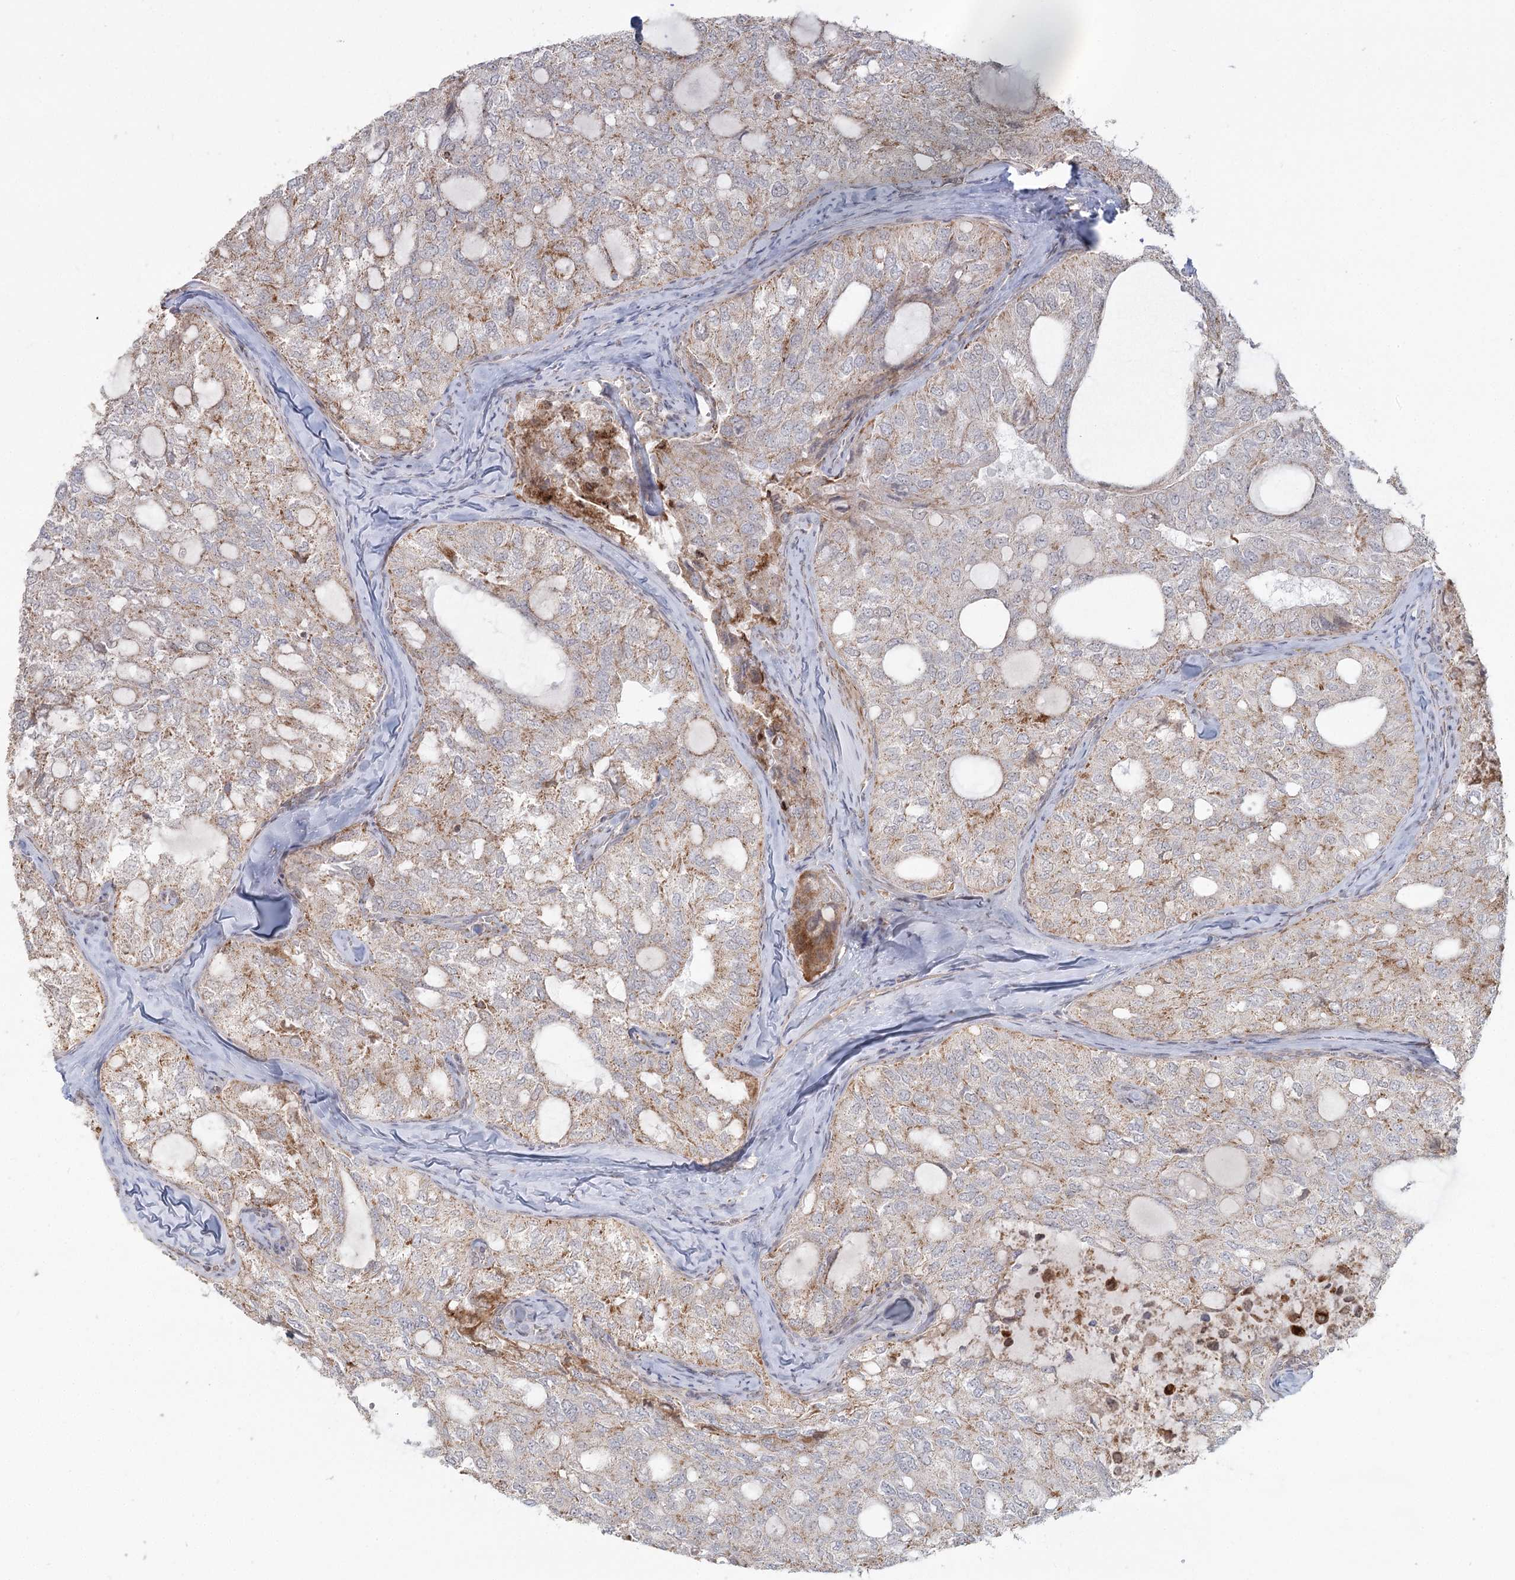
{"staining": {"intensity": "weak", "quantity": "25%-75%", "location": "cytoplasmic/membranous"}, "tissue": "thyroid cancer", "cell_type": "Tumor cells", "image_type": "cancer", "snomed": [{"axis": "morphology", "description": "Follicular adenoma carcinoma, NOS"}, {"axis": "topography", "description": "Thyroid gland"}], "caption": "Human thyroid cancer (follicular adenoma carcinoma) stained with a brown dye demonstrates weak cytoplasmic/membranous positive positivity in approximately 25%-75% of tumor cells.", "gene": "LACTB", "patient": {"sex": "male", "age": 75}}